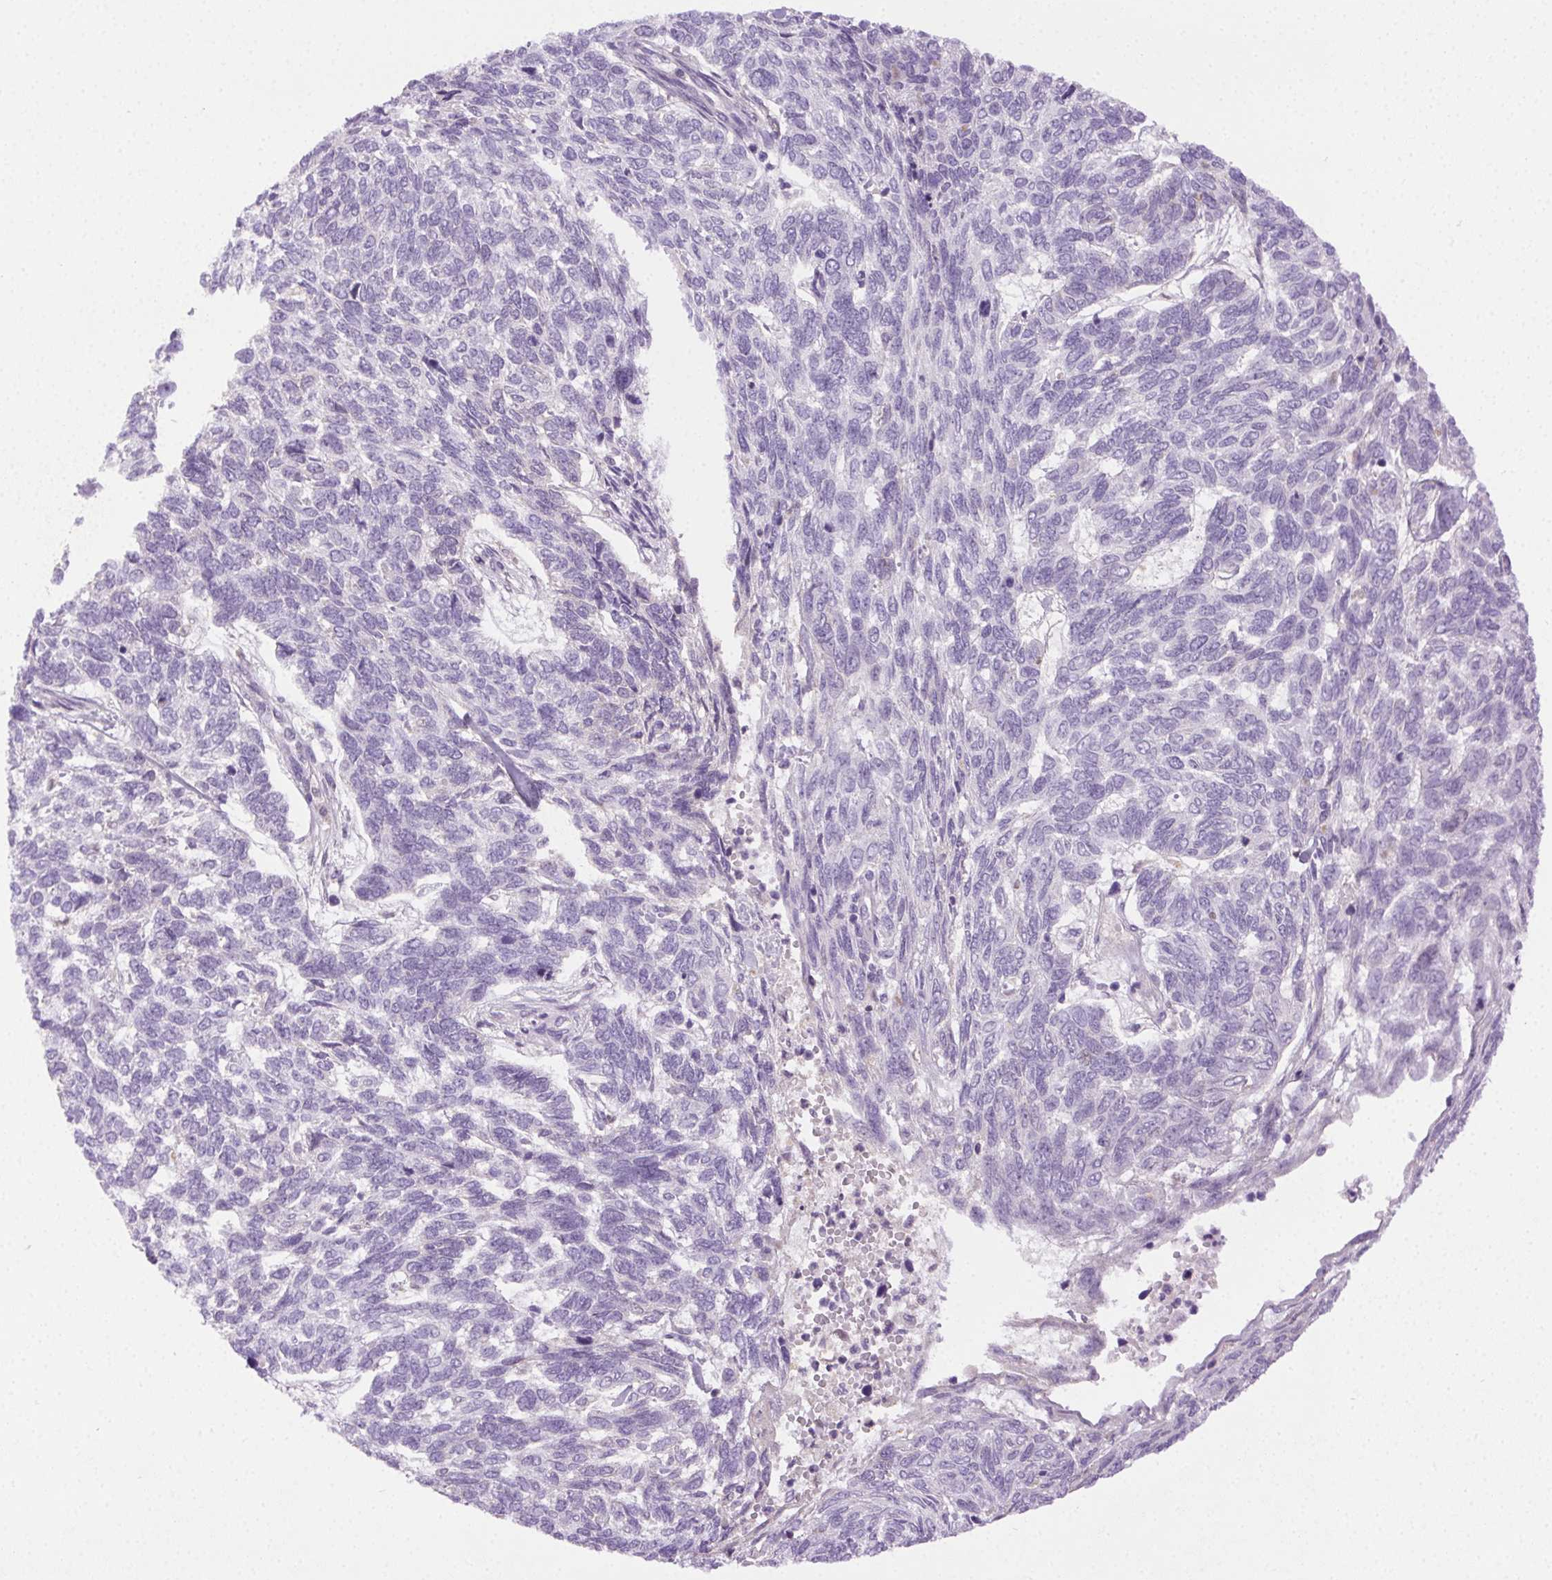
{"staining": {"intensity": "negative", "quantity": "none", "location": "none"}, "tissue": "skin cancer", "cell_type": "Tumor cells", "image_type": "cancer", "snomed": [{"axis": "morphology", "description": "Basal cell carcinoma"}, {"axis": "topography", "description": "Skin"}], "caption": "The IHC image has no significant expression in tumor cells of skin basal cell carcinoma tissue.", "gene": "BPIFB2", "patient": {"sex": "female", "age": 65}}